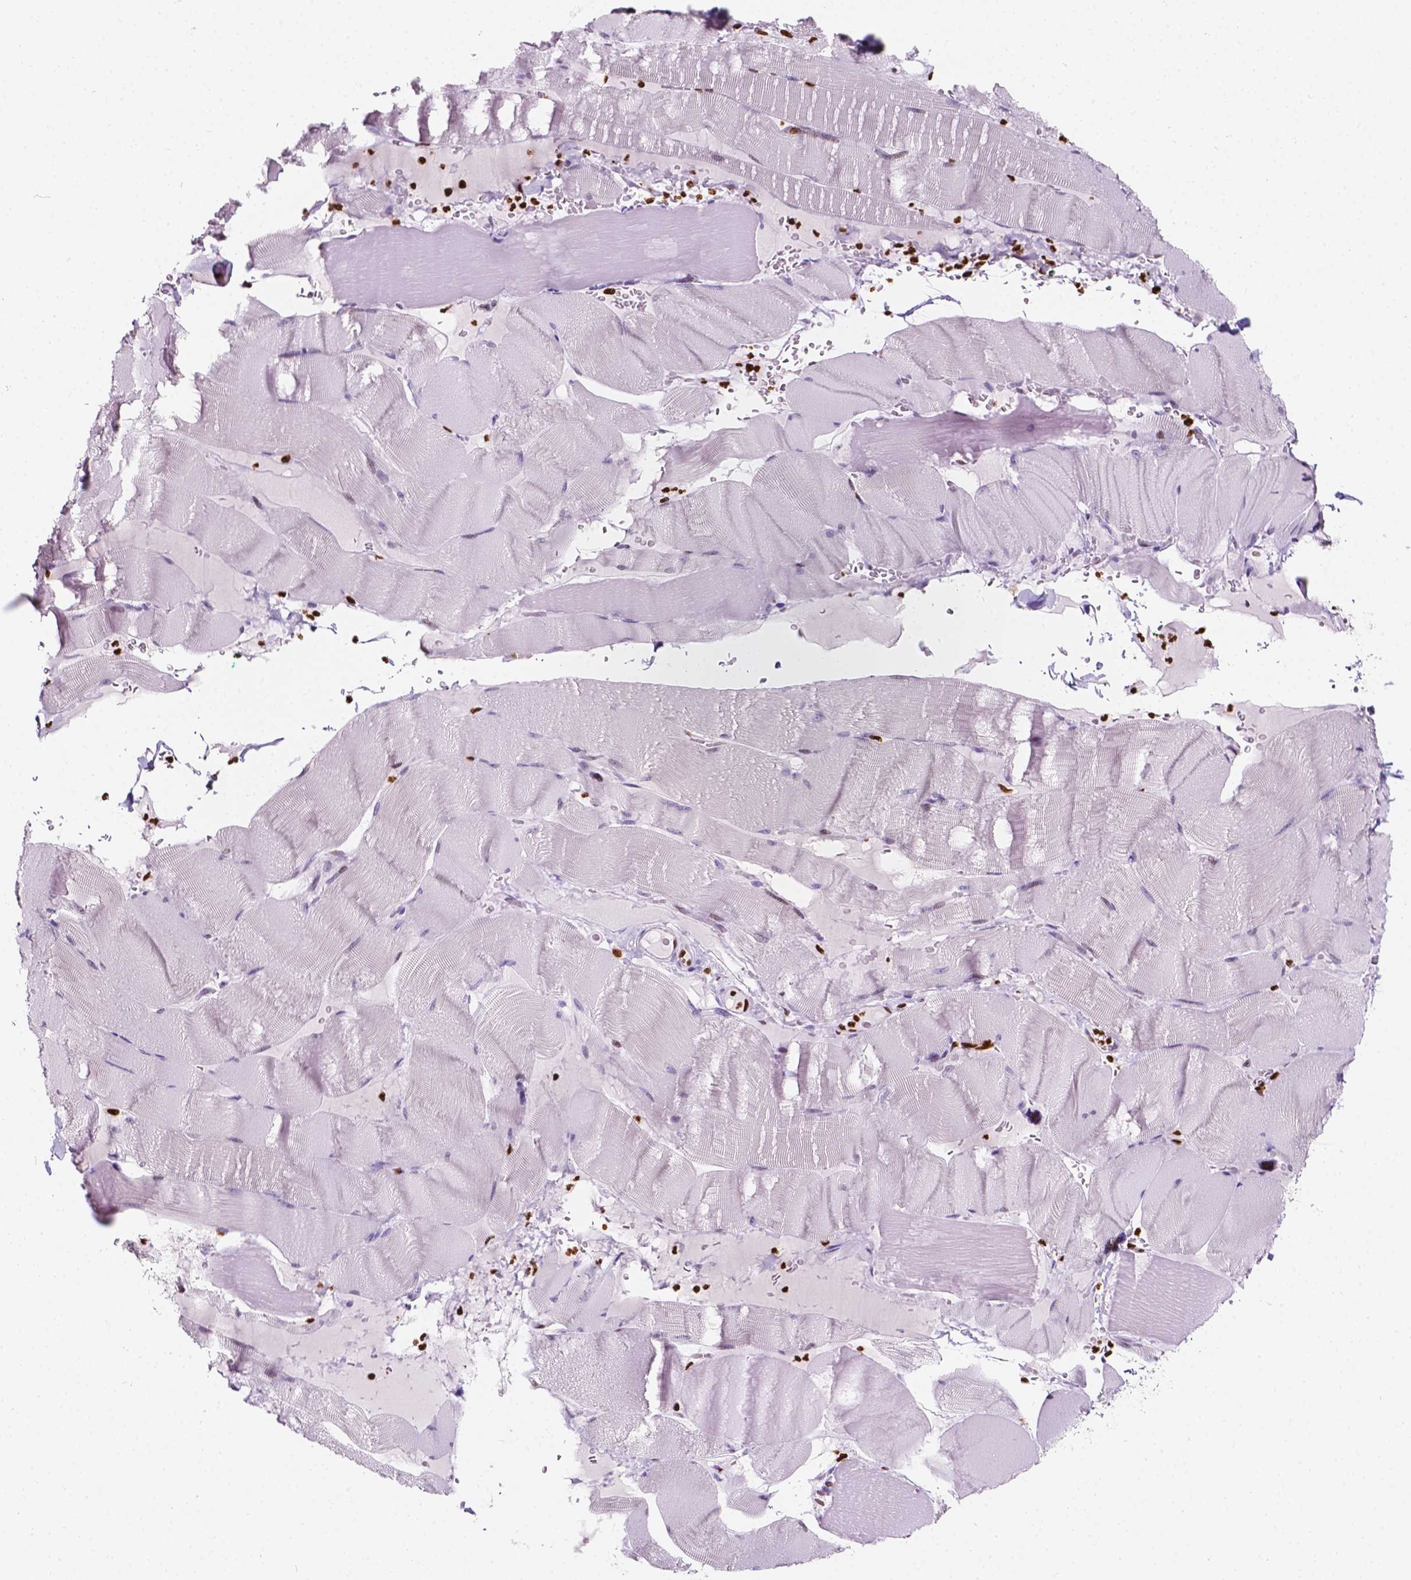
{"staining": {"intensity": "negative", "quantity": "none", "location": "none"}, "tissue": "skeletal muscle", "cell_type": "Myocytes", "image_type": "normal", "snomed": [{"axis": "morphology", "description": "Normal tissue, NOS"}, {"axis": "topography", "description": "Skeletal muscle"}], "caption": "The immunohistochemistry photomicrograph has no significant positivity in myocytes of skeletal muscle.", "gene": "CBY3", "patient": {"sex": "male", "age": 56}}